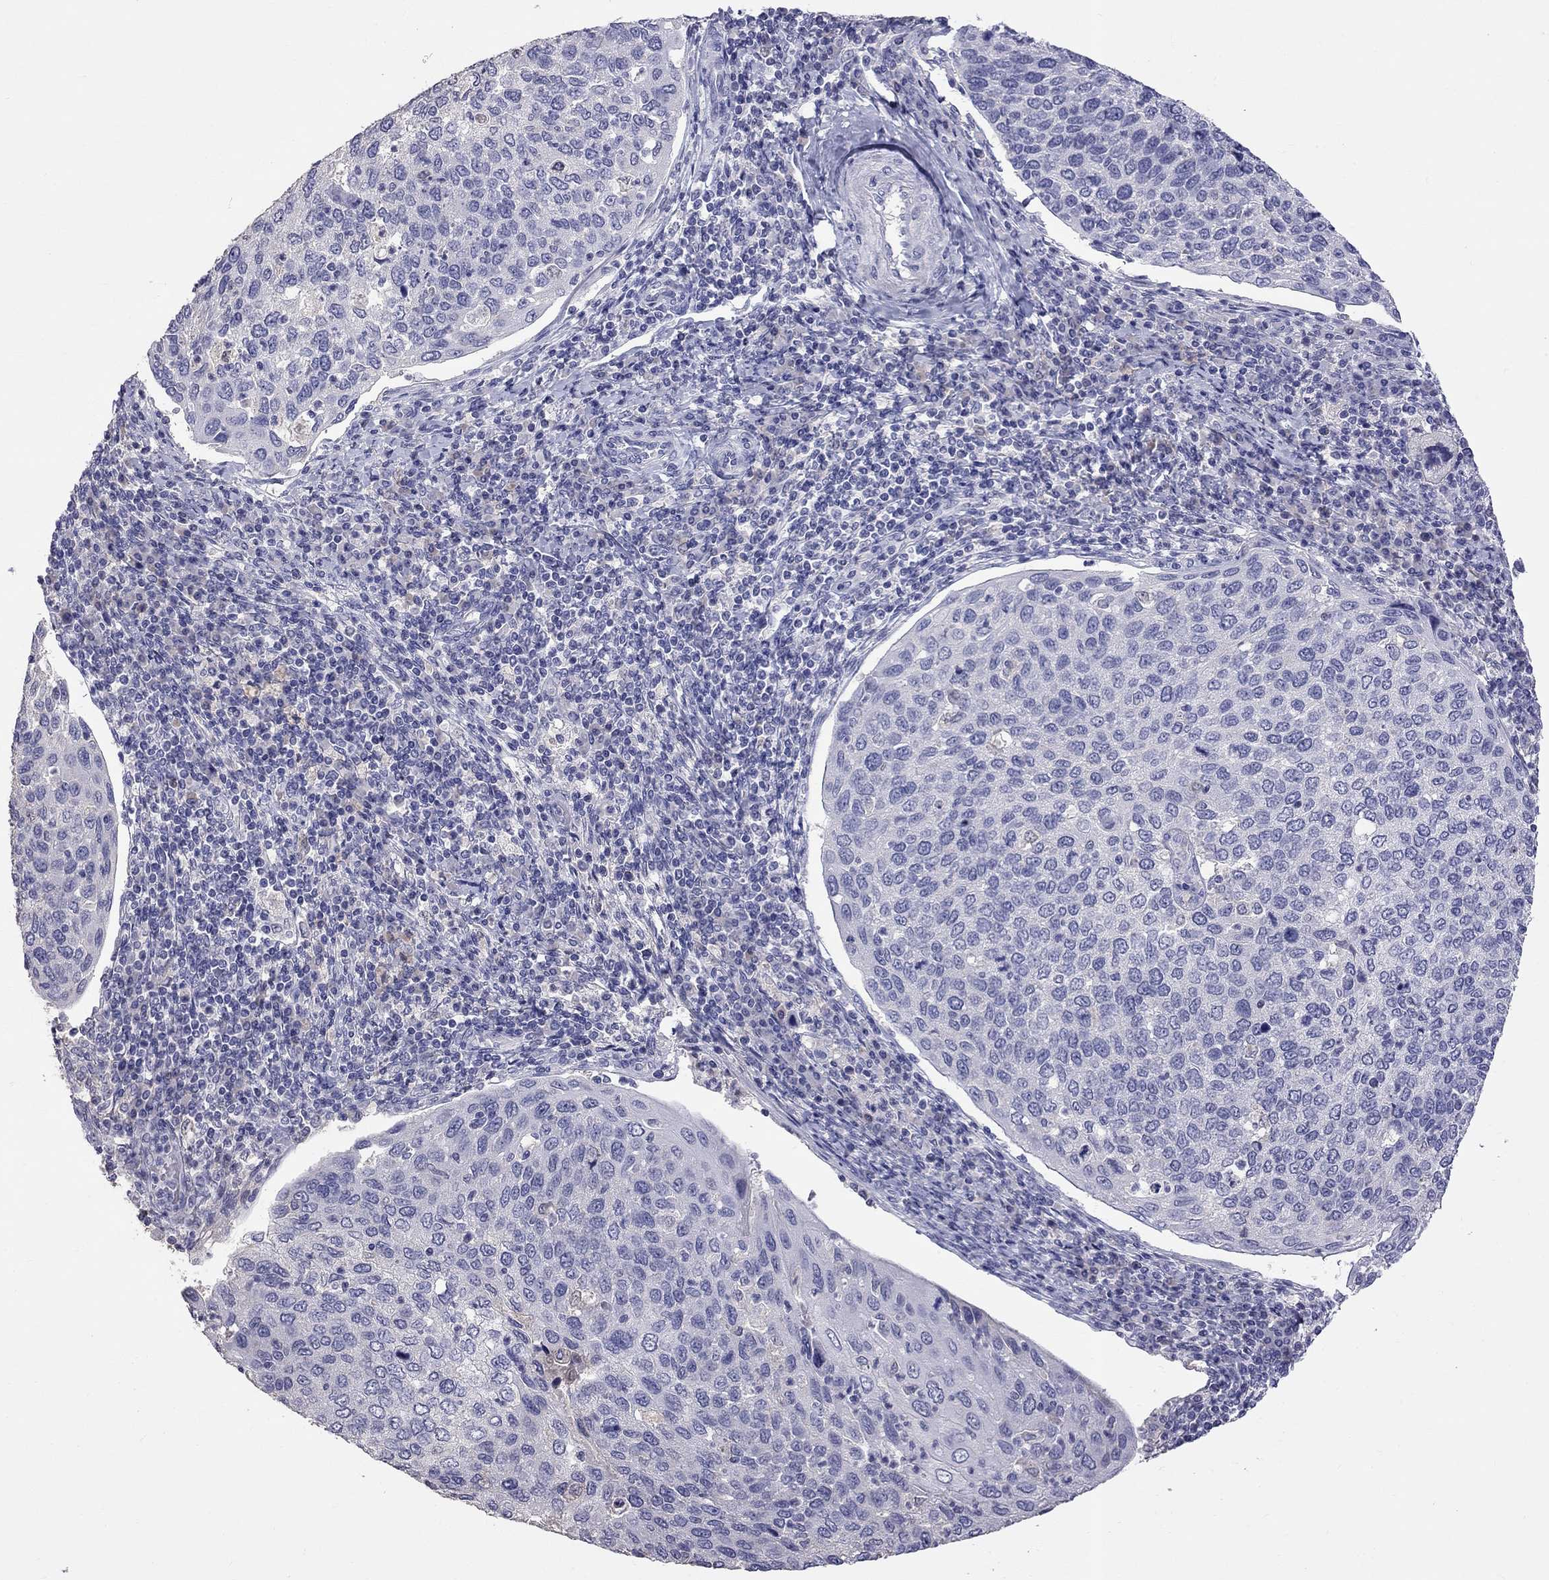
{"staining": {"intensity": "negative", "quantity": "none", "location": "none"}, "tissue": "cervical cancer", "cell_type": "Tumor cells", "image_type": "cancer", "snomed": [{"axis": "morphology", "description": "Squamous cell carcinoma, NOS"}, {"axis": "topography", "description": "Cervix"}], "caption": "The histopathology image displays no staining of tumor cells in cervical cancer (squamous cell carcinoma).", "gene": "CFAP91", "patient": {"sex": "female", "age": 54}}